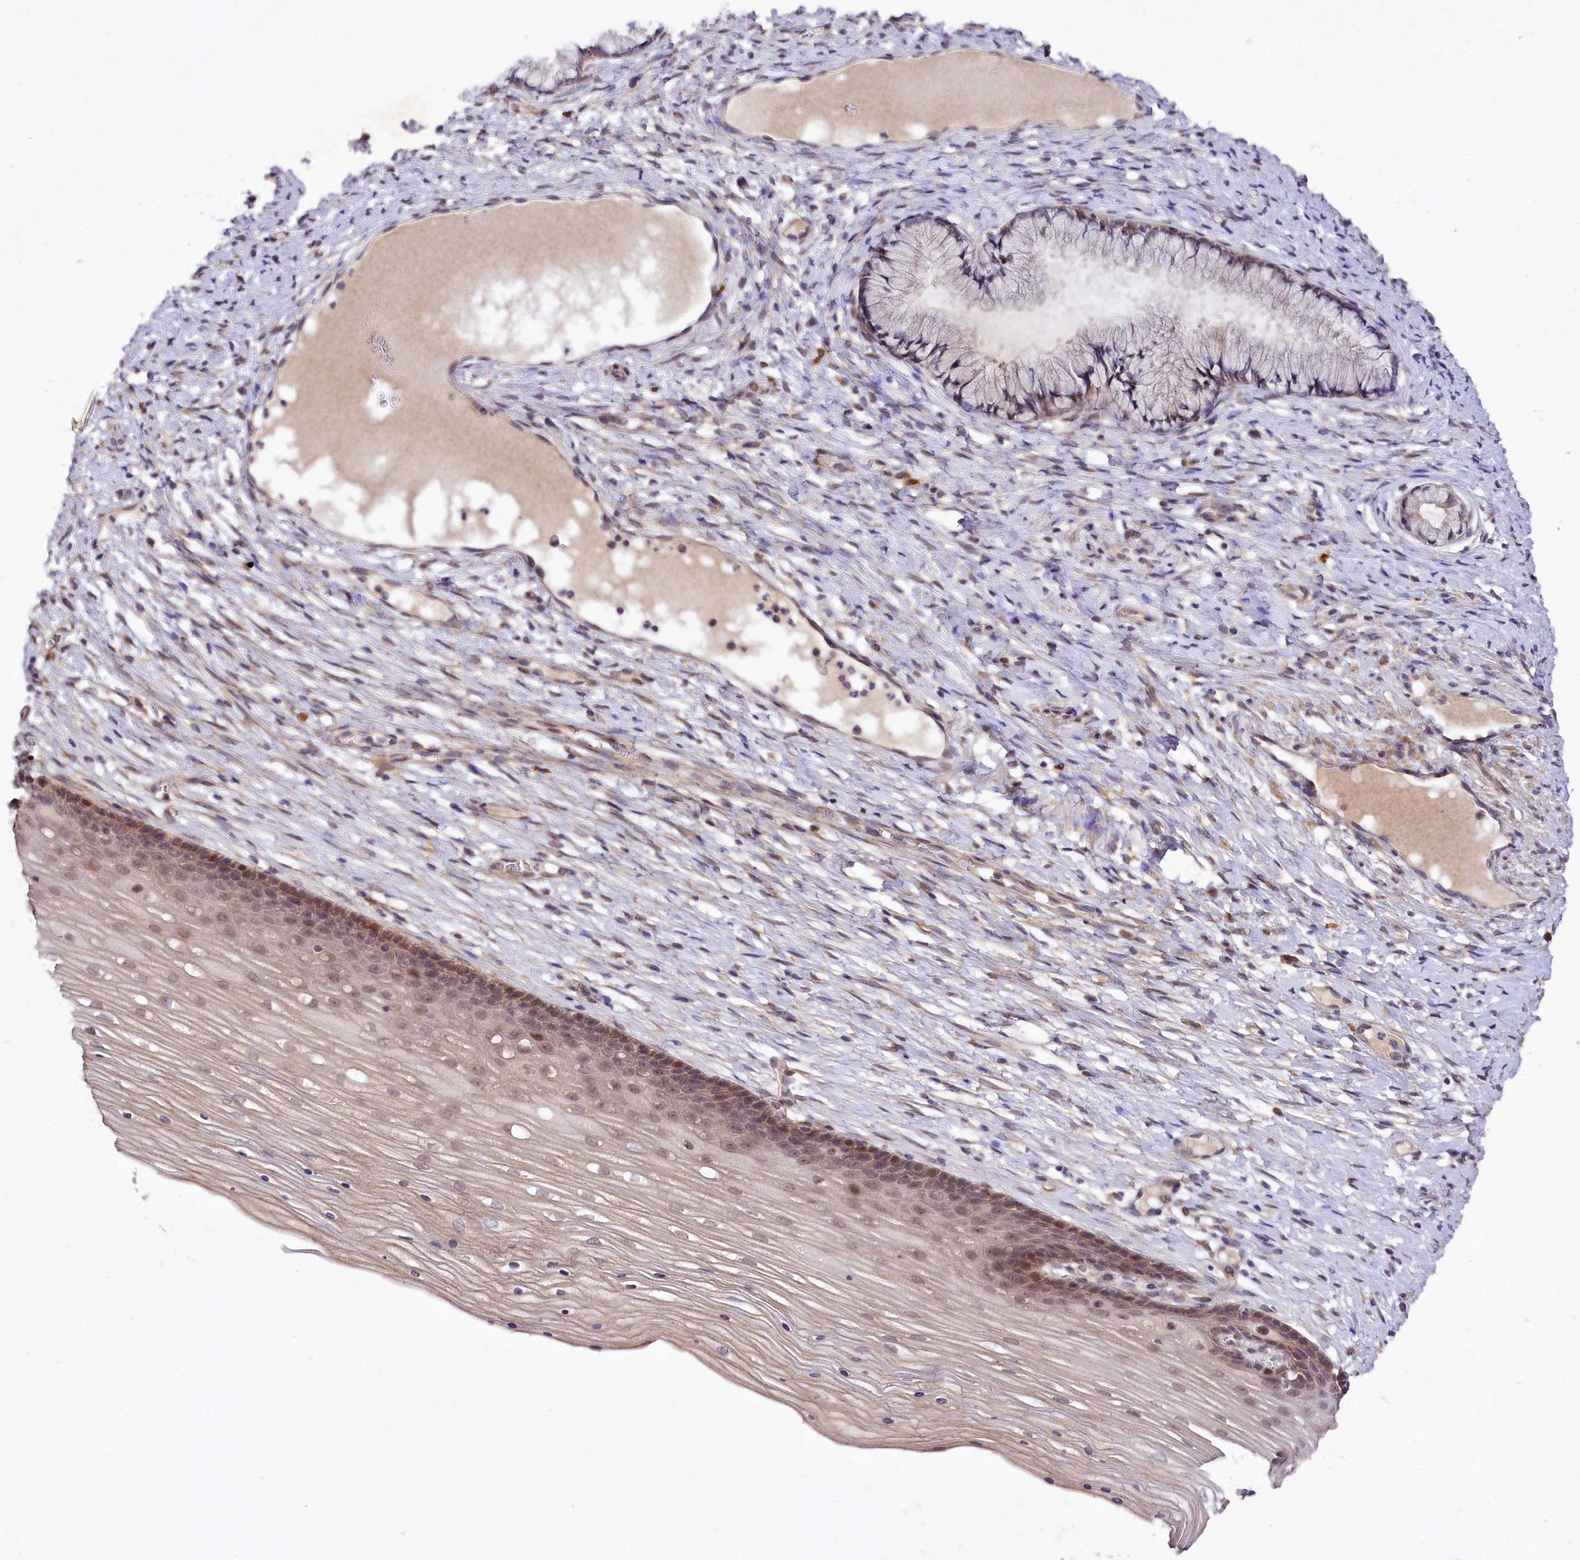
{"staining": {"intensity": "negative", "quantity": "none", "location": "none"}, "tissue": "cervix", "cell_type": "Glandular cells", "image_type": "normal", "snomed": [{"axis": "morphology", "description": "Normal tissue, NOS"}, {"axis": "topography", "description": "Cervix"}], "caption": "Immunohistochemical staining of unremarkable cervix displays no significant positivity in glandular cells. Brightfield microscopy of immunohistochemistry (IHC) stained with DAB (3,3'-diaminobenzidine) (brown) and hematoxylin (blue), captured at high magnification.", "gene": "PHLDB1", "patient": {"sex": "female", "age": 42}}